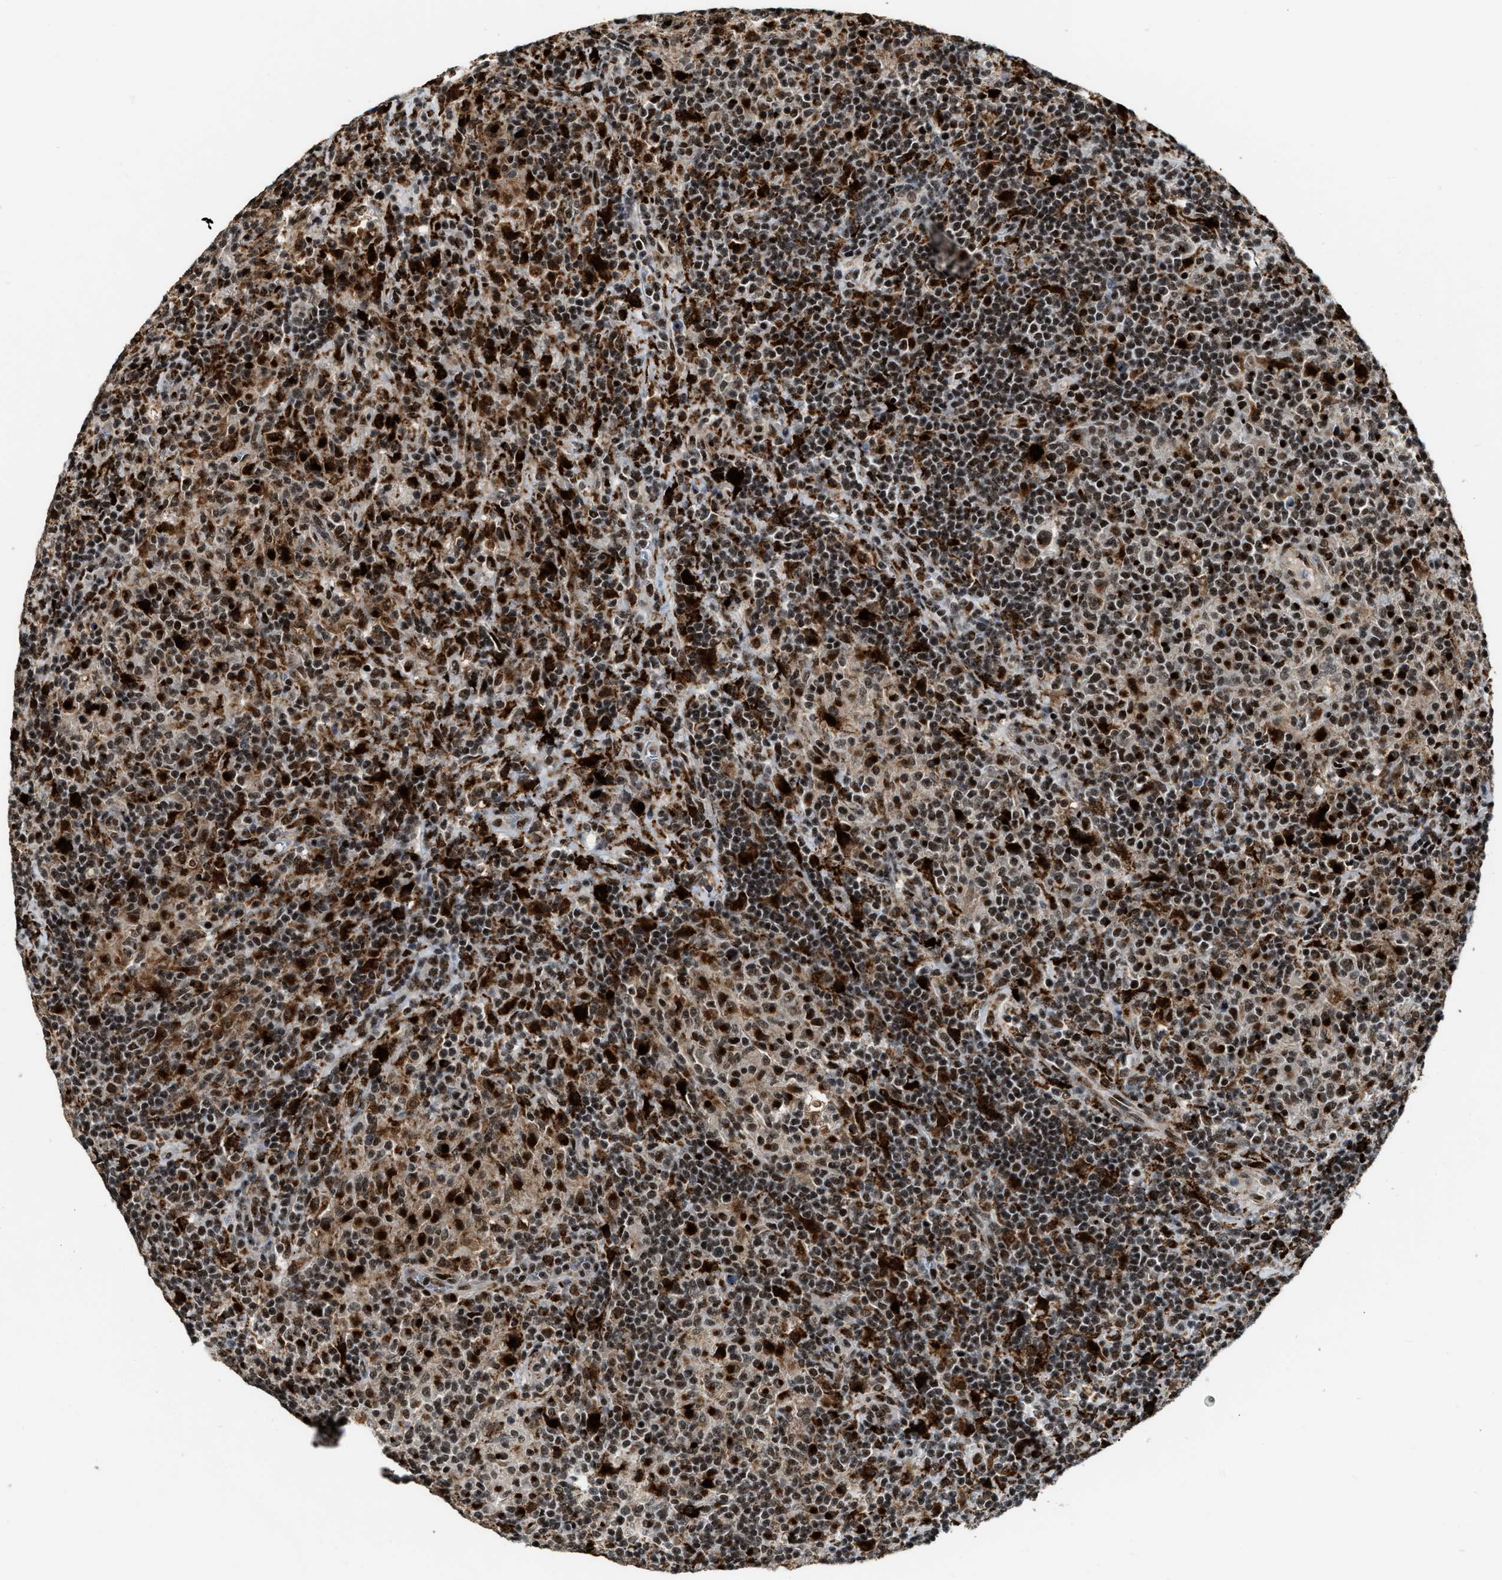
{"staining": {"intensity": "moderate", "quantity": ">75%", "location": "cytoplasmic/membranous,nuclear"}, "tissue": "lymphoma", "cell_type": "Tumor cells", "image_type": "cancer", "snomed": [{"axis": "morphology", "description": "Hodgkin's disease, NOS"}, {"axis": "topography", "description": "Lymph node"}], "caption": "Immunohistochemistry of lymphoma shows medium levels of moderate cytoplasmic/membranous and nuclear expression in about >75% of tumor cells. Using DAB (3,3'-diaminobenzidine) (brown) and hematoxylin (blue) stains, captured at high magnification using brightfield microscopy.", "gene": "NUMA1", "patient": {"sex": "male", "age": 70}}